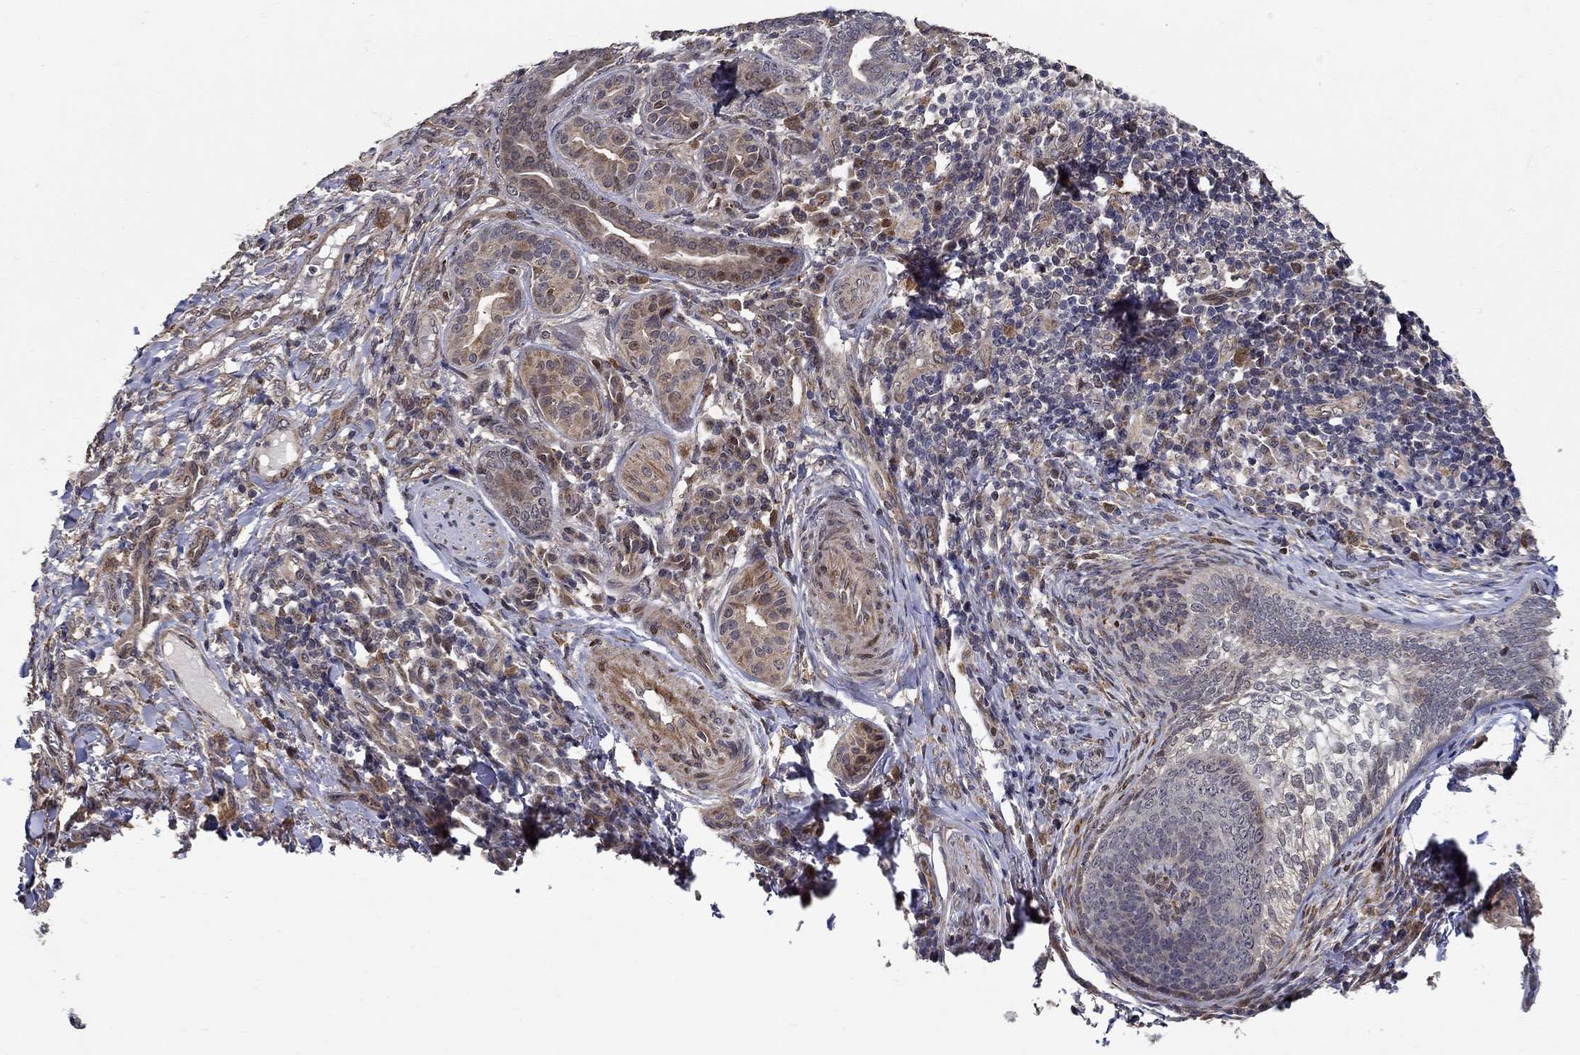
{"staining": {"intensity": "strong", "quantity": "<25%", "location": "nuclear"}, "tissue": "skin cancer", "cell_type": "Tumor cells", "image_type": "cancer", "snomed": [{"axis": "morphology", "description": "Basal cell carcinoma"}, {"axis": "topography", "description": "Skin"}], "caption": "Immunohistochemical staining of human skin cancer demonstrates strong nuclear protein positivity in approximately <25% of tumor cells.", "gene": "ZNF594", "patient": {"sex": "female", "age": 69}}